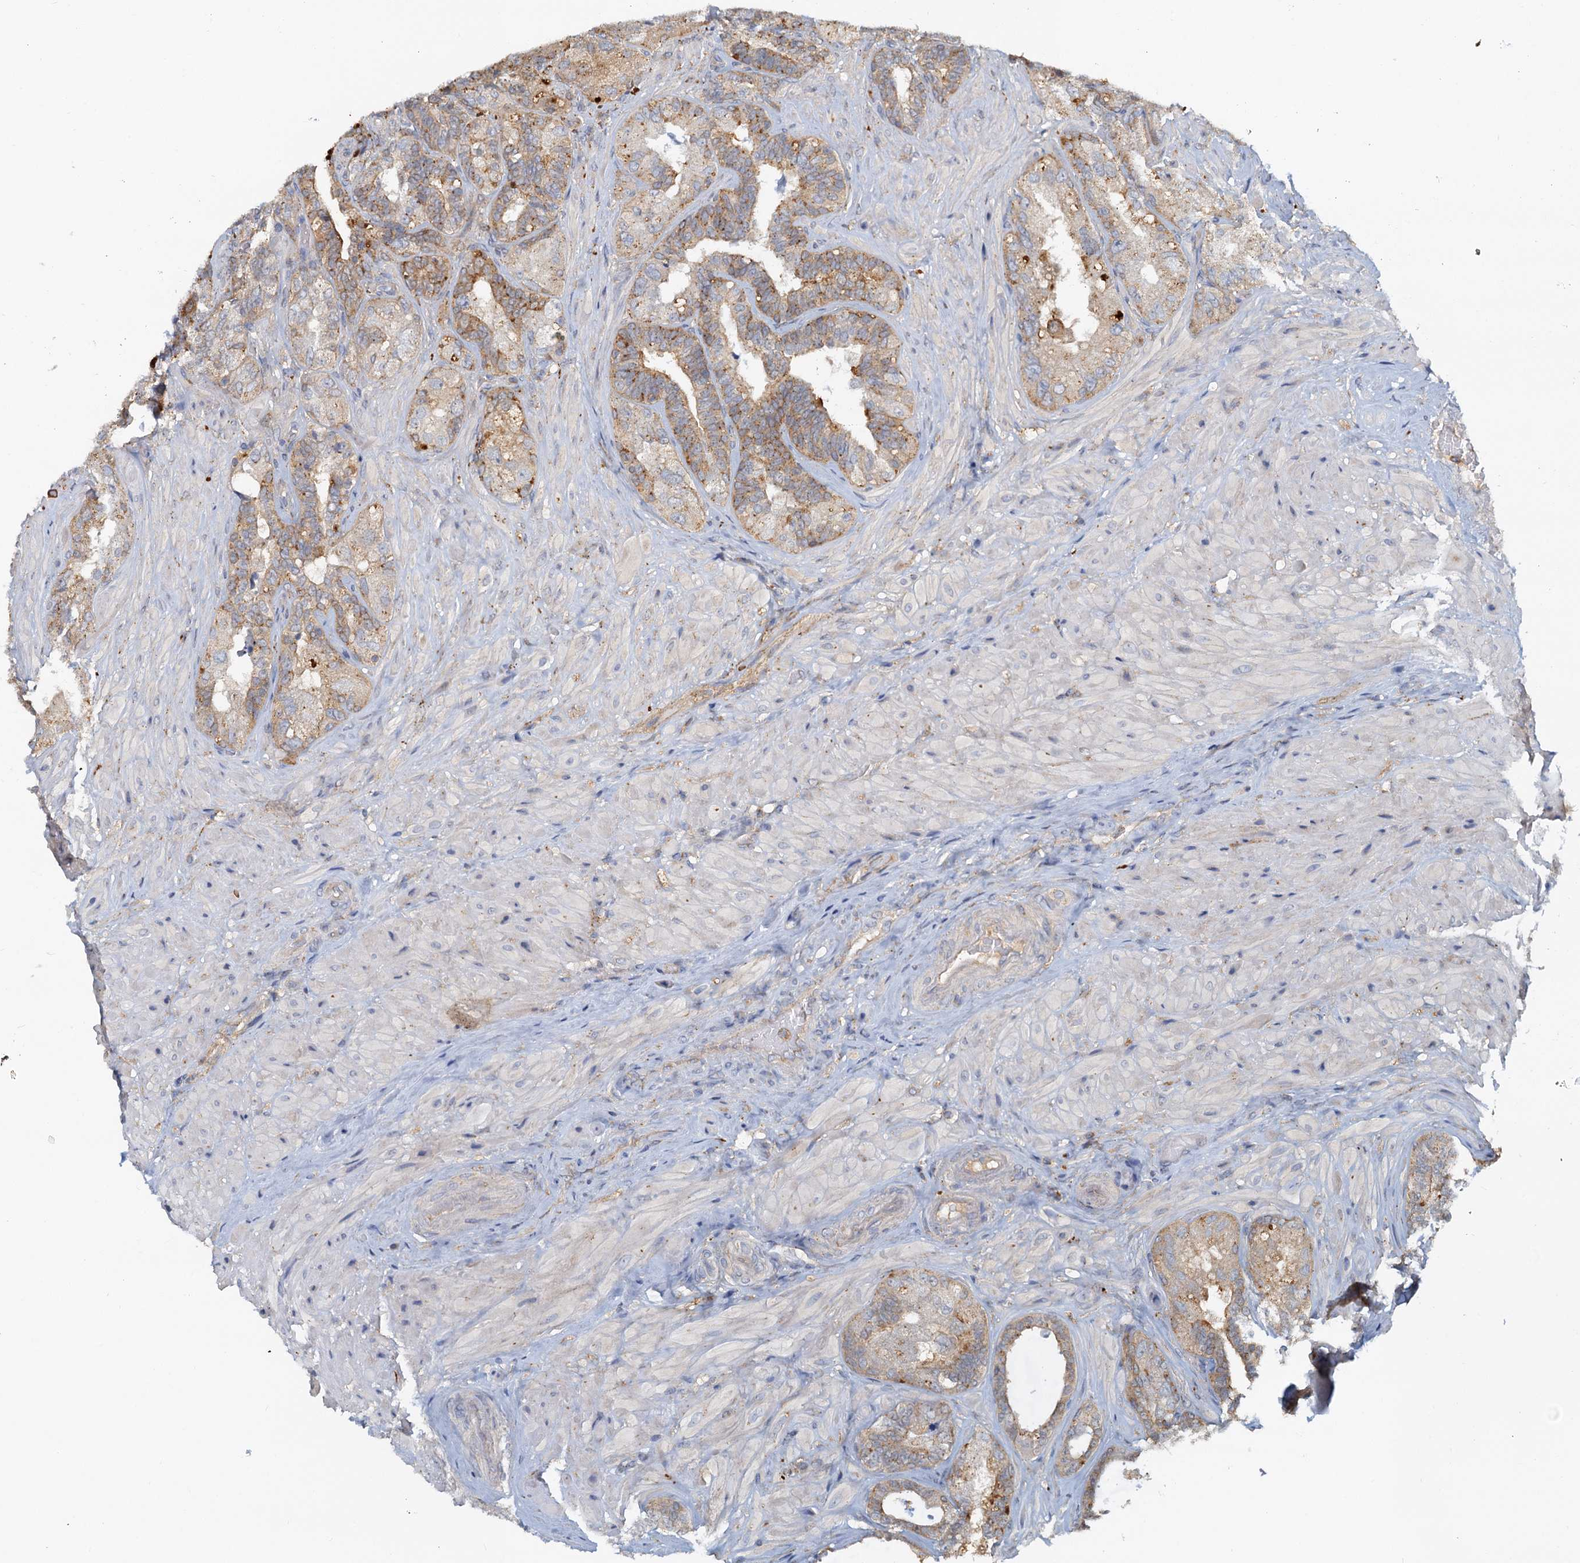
{"staining": {"intensity": "weak", "quantity": ">75%", "location": "cytoplasmic/membranous"}, "tissue": "seminal vesicle", "cell_type": "Glandular cells", "image_type": "normal", "snomed": [{"axis": "morphology", "description": "Normal tissue, NOS"}, {"axis": "topography", "description": "Prostate and seminal vesicle, NOS"}, {"axis": "topography", "description": "Prostate"}, {"axis": "topography", "description": "Seminal veicle"}], "caption": "Brown immunohistochemical staining in normal seminal vesicle shows weak cytoplasmic/membranous expression in about >75% of glandular cells. Nuclei are stained in blue.", "gene": "TOLLIP", "patient": {"sex": "male", "age": 67}}